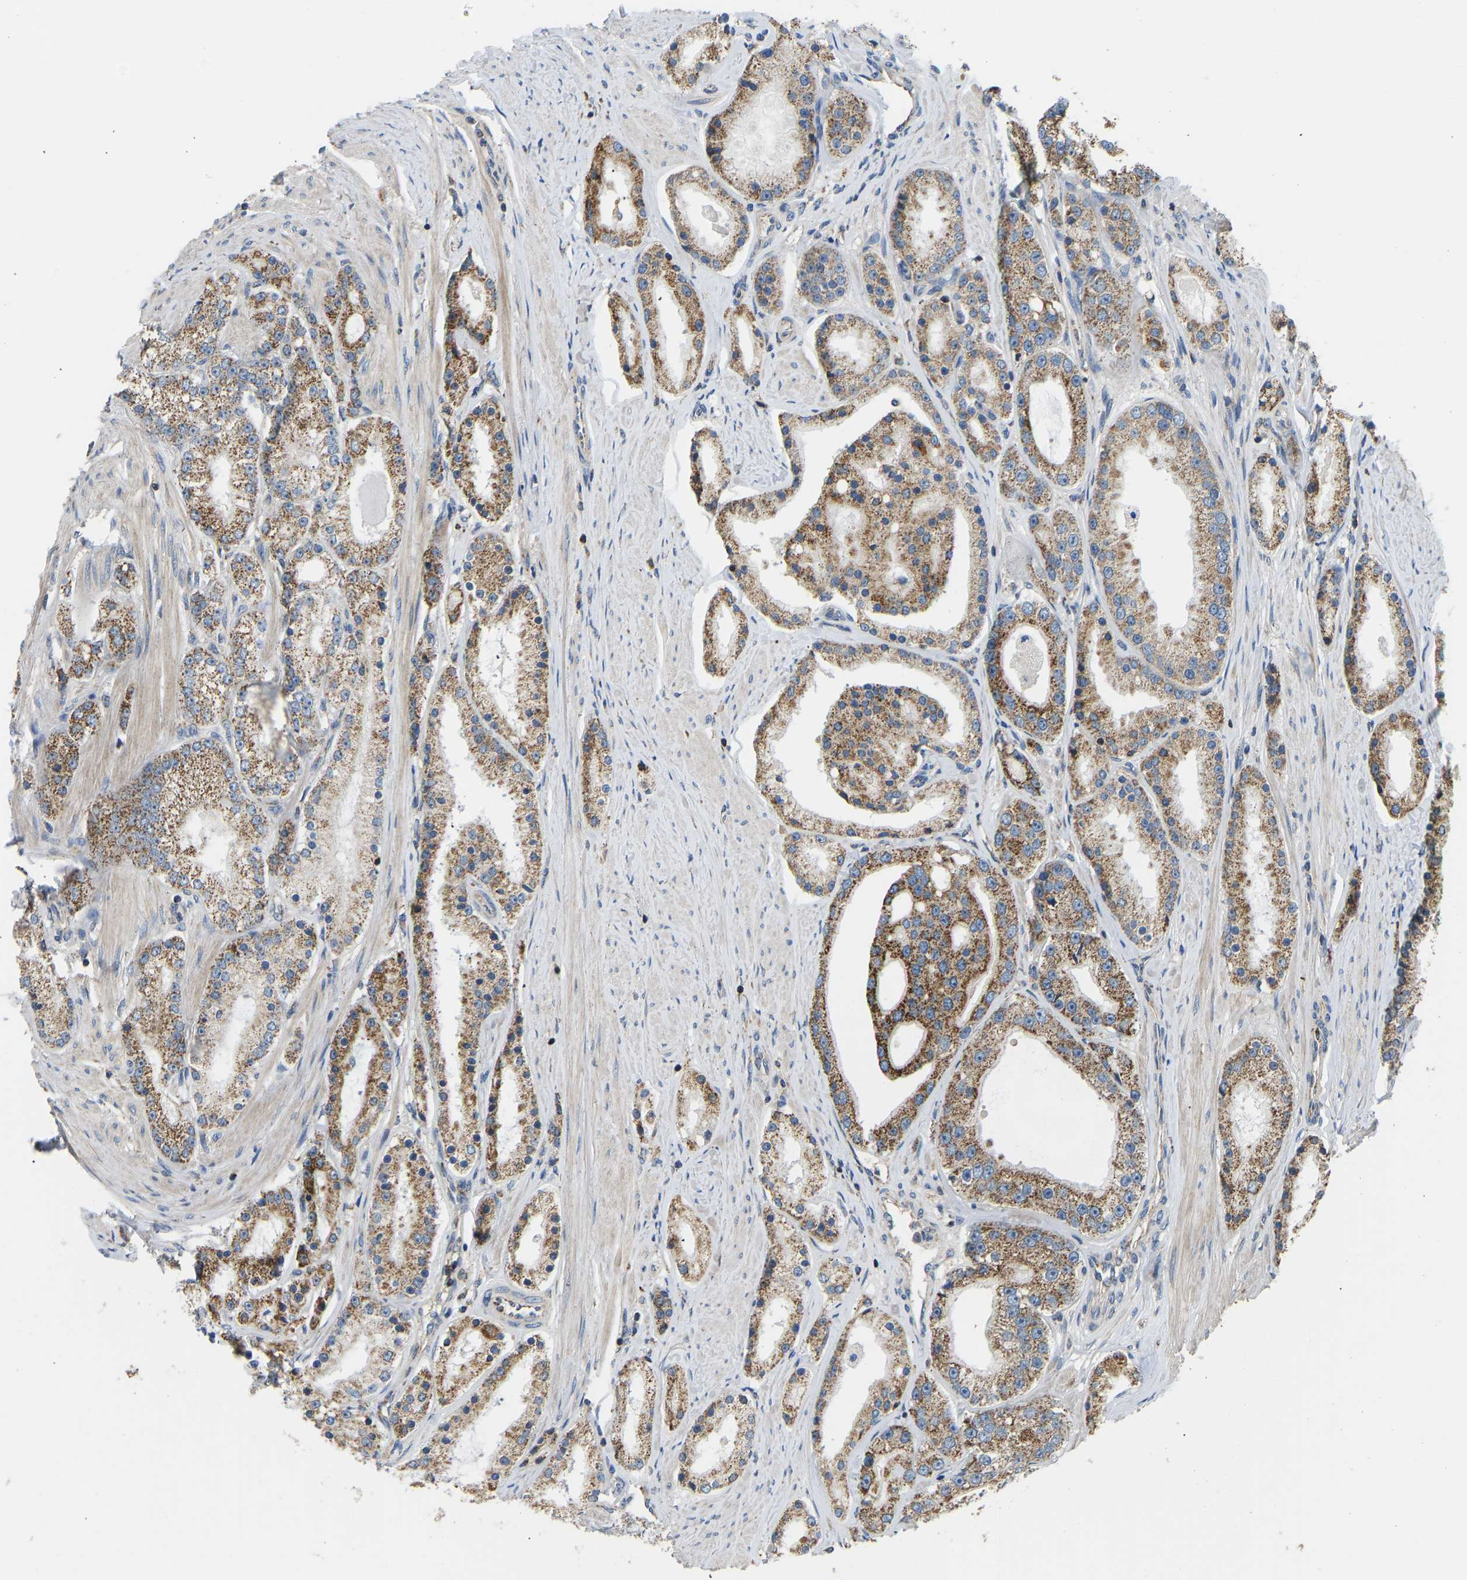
{"staining": {"intensity": "moderate", "quantity": ">75%", "location": "cytoplasmic/membranous"}, "tissue": "prostate cancer", "cell_type": "Tumor cells", "image_type": "cancer", "snomed": [{"axis": "morphology", "description": "Adenocarcinoma, Low grade"}, {"axis": "topography", "description": "Prostate"}], "caption": "The micrograph reveals a brown stain indicating the presence of a protein in the cytoplasmic/membranous of tumor cells in prostate low-grade adenocarcinoma.", "gene": "RBP1", "patient": {"sex": "male", "age": 63}}